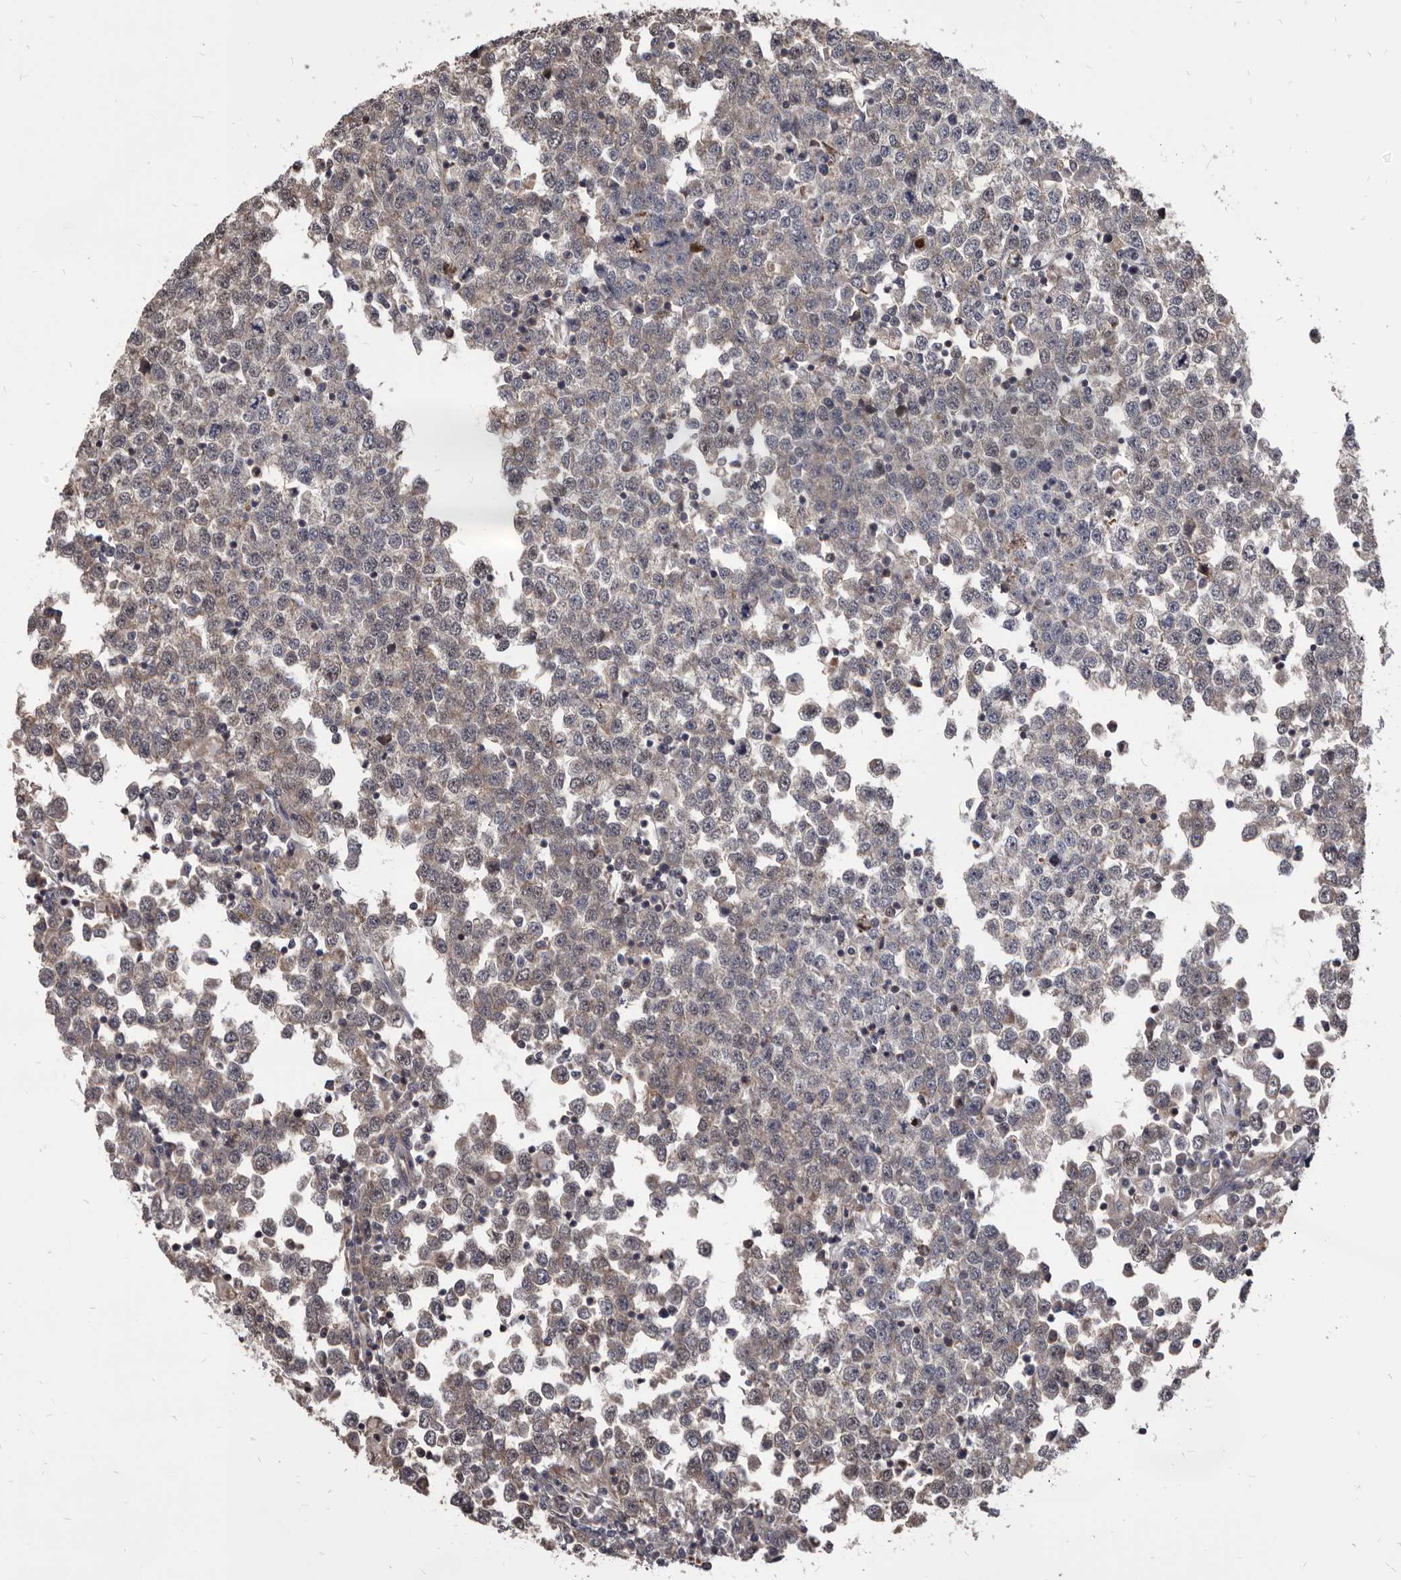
{"staining": {"intensity": "weak", "quantity": ">75%", "location": "cytoplasmic/membranous,nuclear"}, "tissue": "testis cancer", "cell_type": "Tumor cells", "image_type": "cancer", "snomed": [{"axis": "morphology", "description": "Seminoma, NOS"}, {"axis": "topography", "description": "Testis"}], "caption": "Immunohistochemistry (IHC) of human testis cancer (seminoma) reveals low levels of weak cytoplasmic/membranous and nuclear positivity in approximately >75% of tumor cells.", "gene": "MAP3K14", "patient": {"sex": "male", "age": 65}}